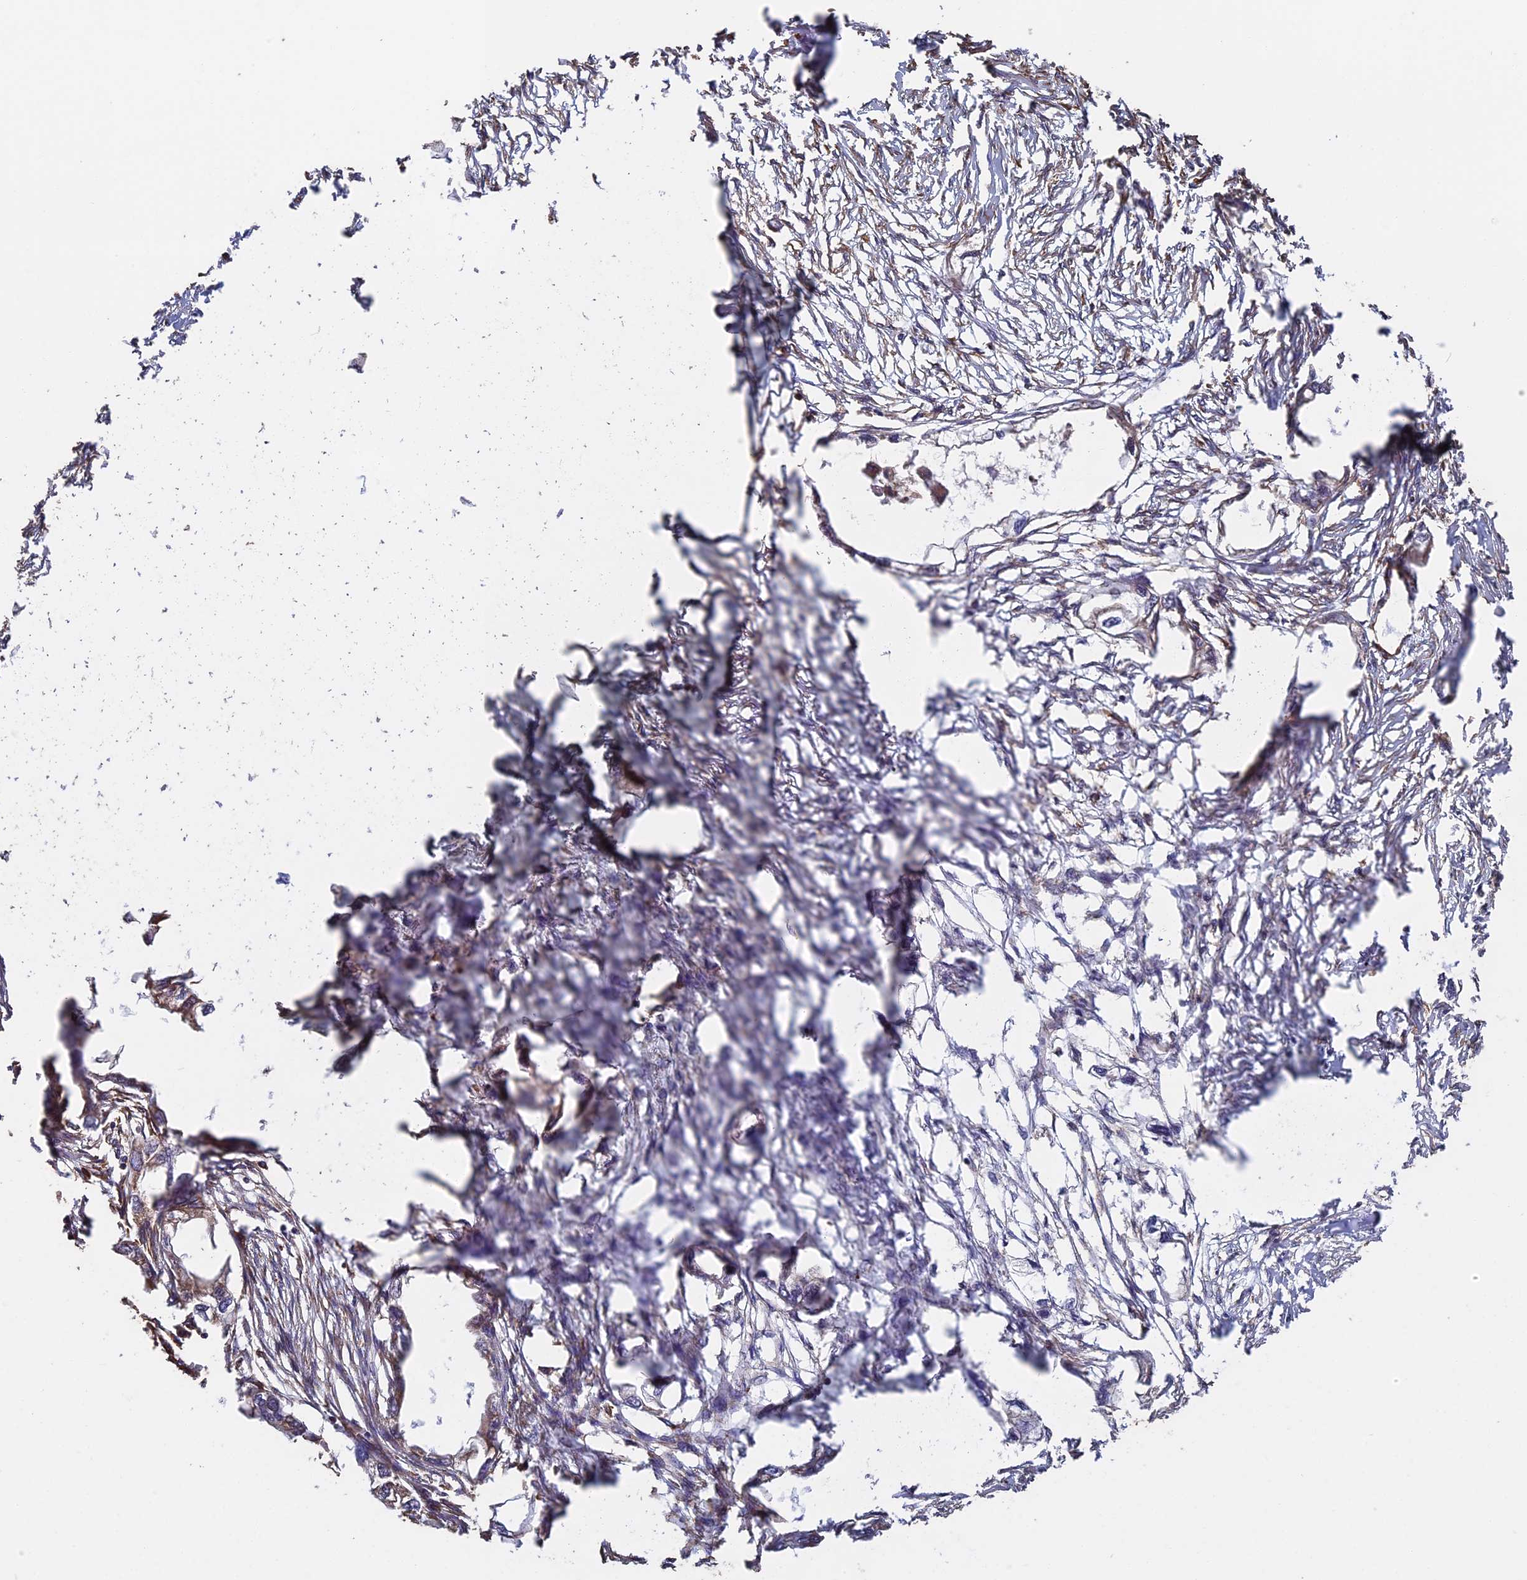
{"staining": {"intensity": "weak", "quantity": "<25%", "location": "cytoplasmic/membranous"}, "tissue": "endometrial cancer", "cell_type": "Tumor cells", "image_type": "cancer", "snomed": [{"axis": "morphology", "description": "Adenocarcinoma, NOS"}, {"axis": "morphology", "description": "Adenocarcinoma, metastatic, NOS"}, {"axis": "topography", "description": "Adipose tissue"}, {"axis": "topography", "description": "Endometrium"}], "caption": "The IHC photomicrograph has no significant positivity in tumor cells of adenocarcinoma (endometrial) tissue.", "gene": "CCDC124", "patient": {"sex": "female", "age": 67}}